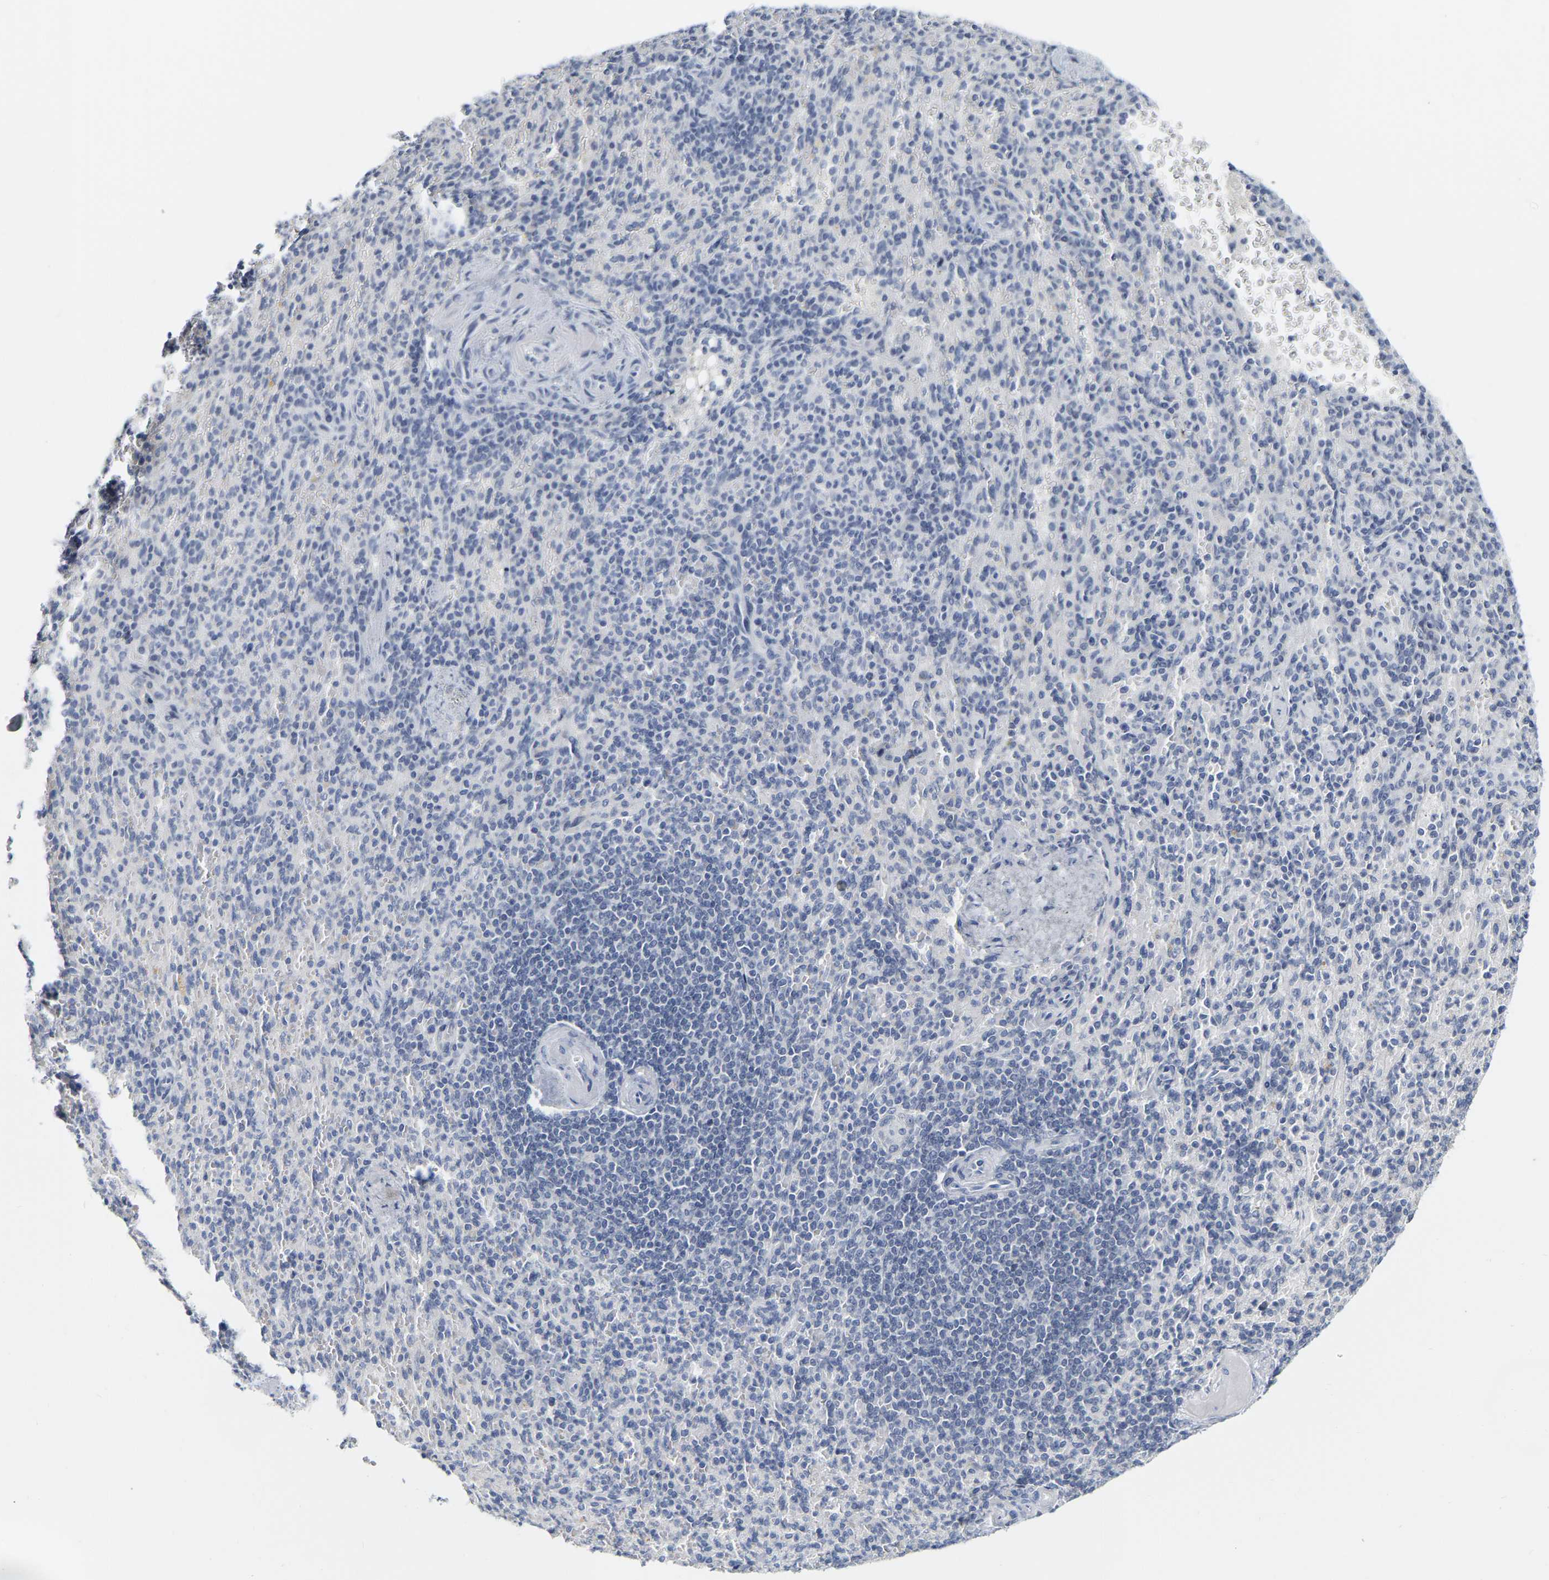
{"staining": {"intensity": "negative", "quantity": "none", "location": "none"}, "tissue": "spleen", "cell_type": "Cells in red pulp", "image_type": "normal", "snomed": [{"axis": "morphology", "description": "Normal tissue, NOS"}, {"axis": "topography", "description": "Spleen"}], "caption": "The histopathology image shows no significant staining in cells in red pulp of spleen.", "gene": "KRT76", "patient": {"sex": "female", "age": 74}}